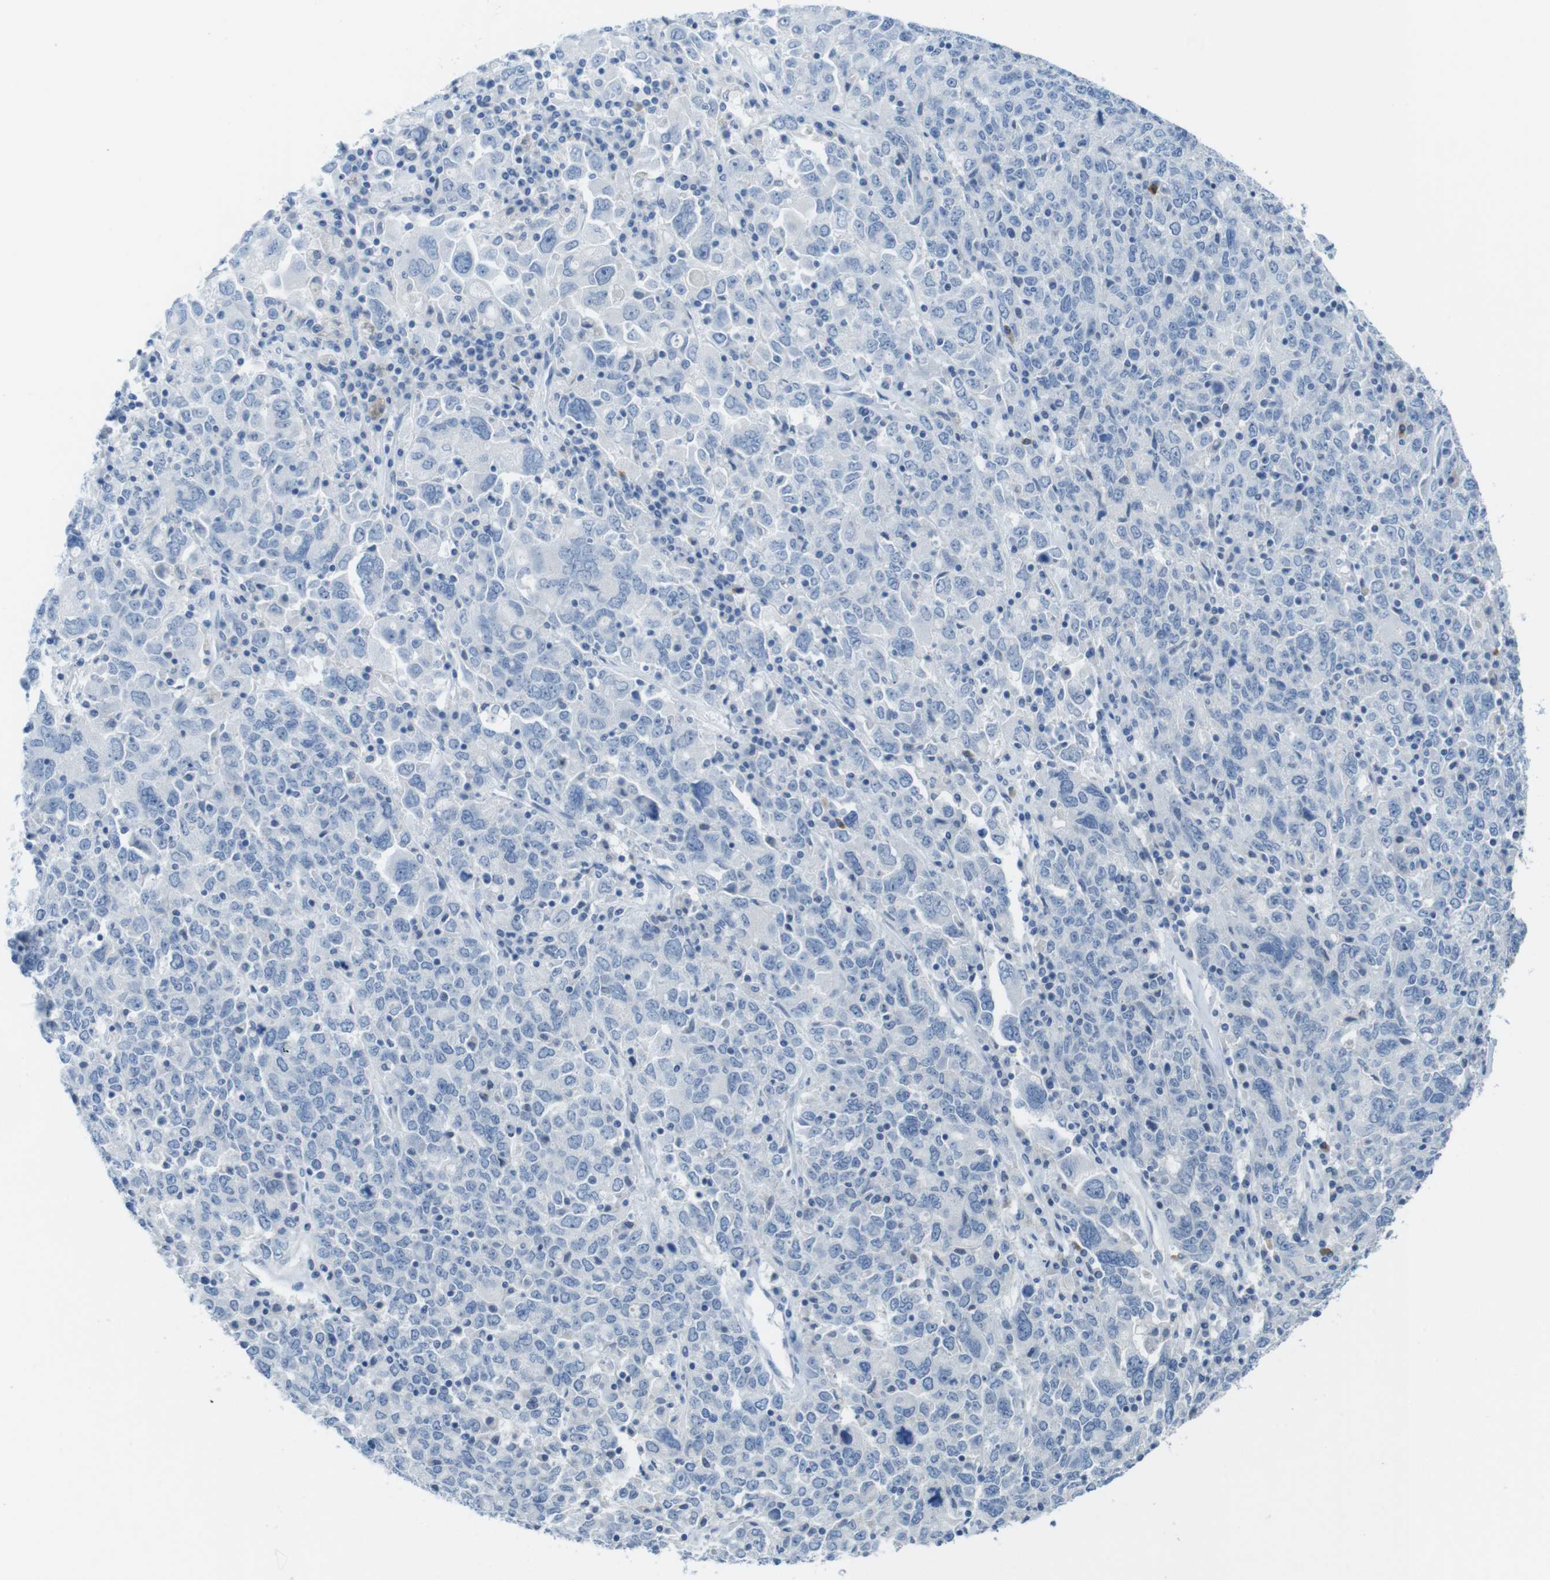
{"staining": {"intensity": "negative", "quantity": "none", "location": "none"}, "tissue": "ovarian cancer", "cell_type": "Tumor cells", "image_type": "cancer", "snomed": [{"axis": "morphology", "description": "Carcinoma, endometroid"}, {"axis": "topography", "description": "Ovary"}], "caption": "An image of human endometroid carcinoma (ovarian) is negative for staining in tumor cells. (DAB IHC with hematoxylin counter stain).", "gene": "OPN1SW", "patient": {"sex": "female", "age": 62}}